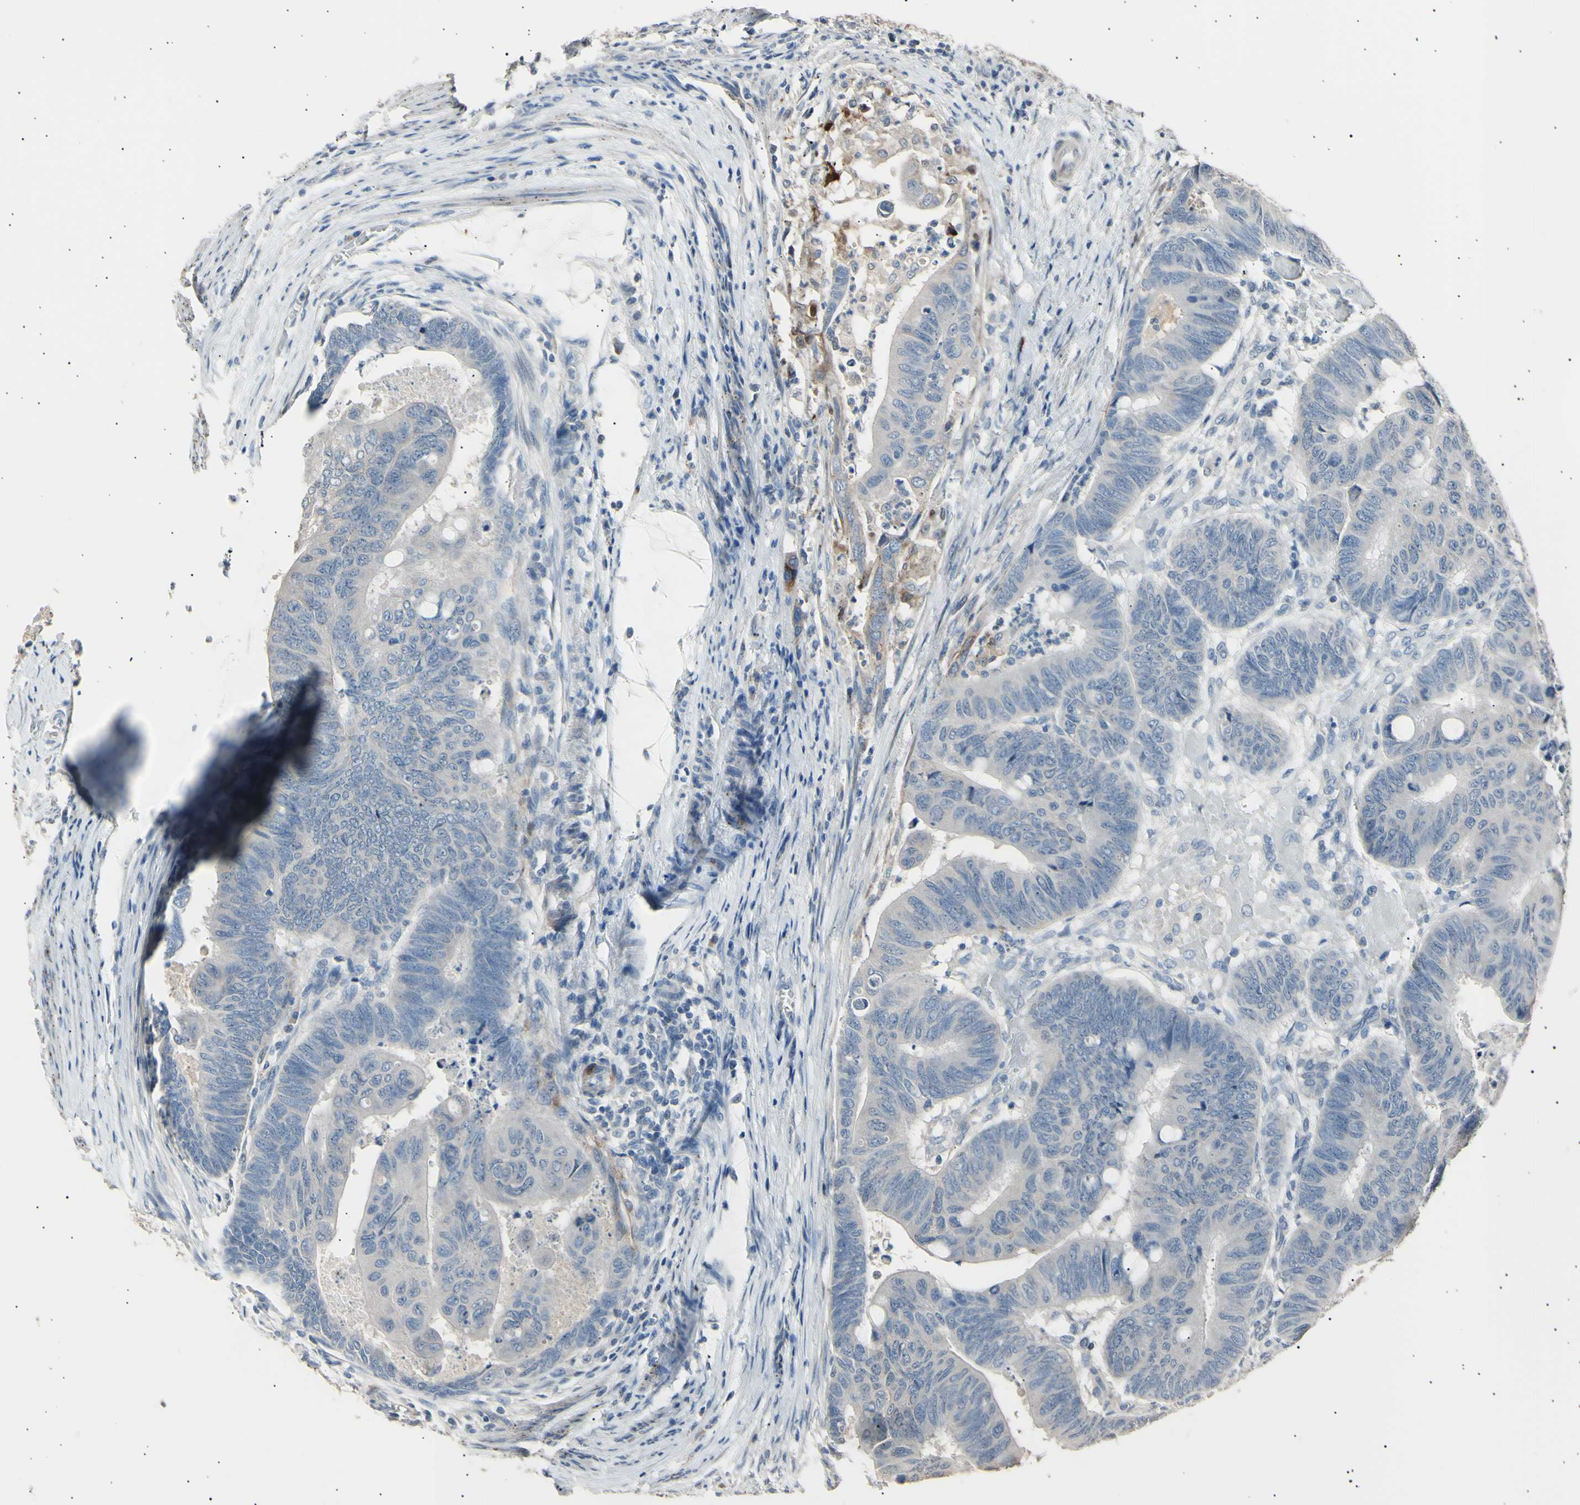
{"staining": {"intensity": "negative", "quantity": "none", "location": "none"}, "tissue": "colorectal cancer", "cell_type": "Tumor cells", "image_type": "cancer", "snomed": [{"axis": "morphology", "description": "Normal tissue, NOS"}, {"axis": "morphology", "description": "Adenocarcinoma, NOS"}, {"axis": "topography", "description": "Rectum"}, {"axis": "topography", "description": "Peripheral nerve tissue"}], "caption": "Colorectal cancer (adenocarcinoma) stained for a protein using immunohistochemistry (IHC) shows no staining tumor cells.", "gene": "LDLR", "patient": {"sex": "male", "age": 92}}